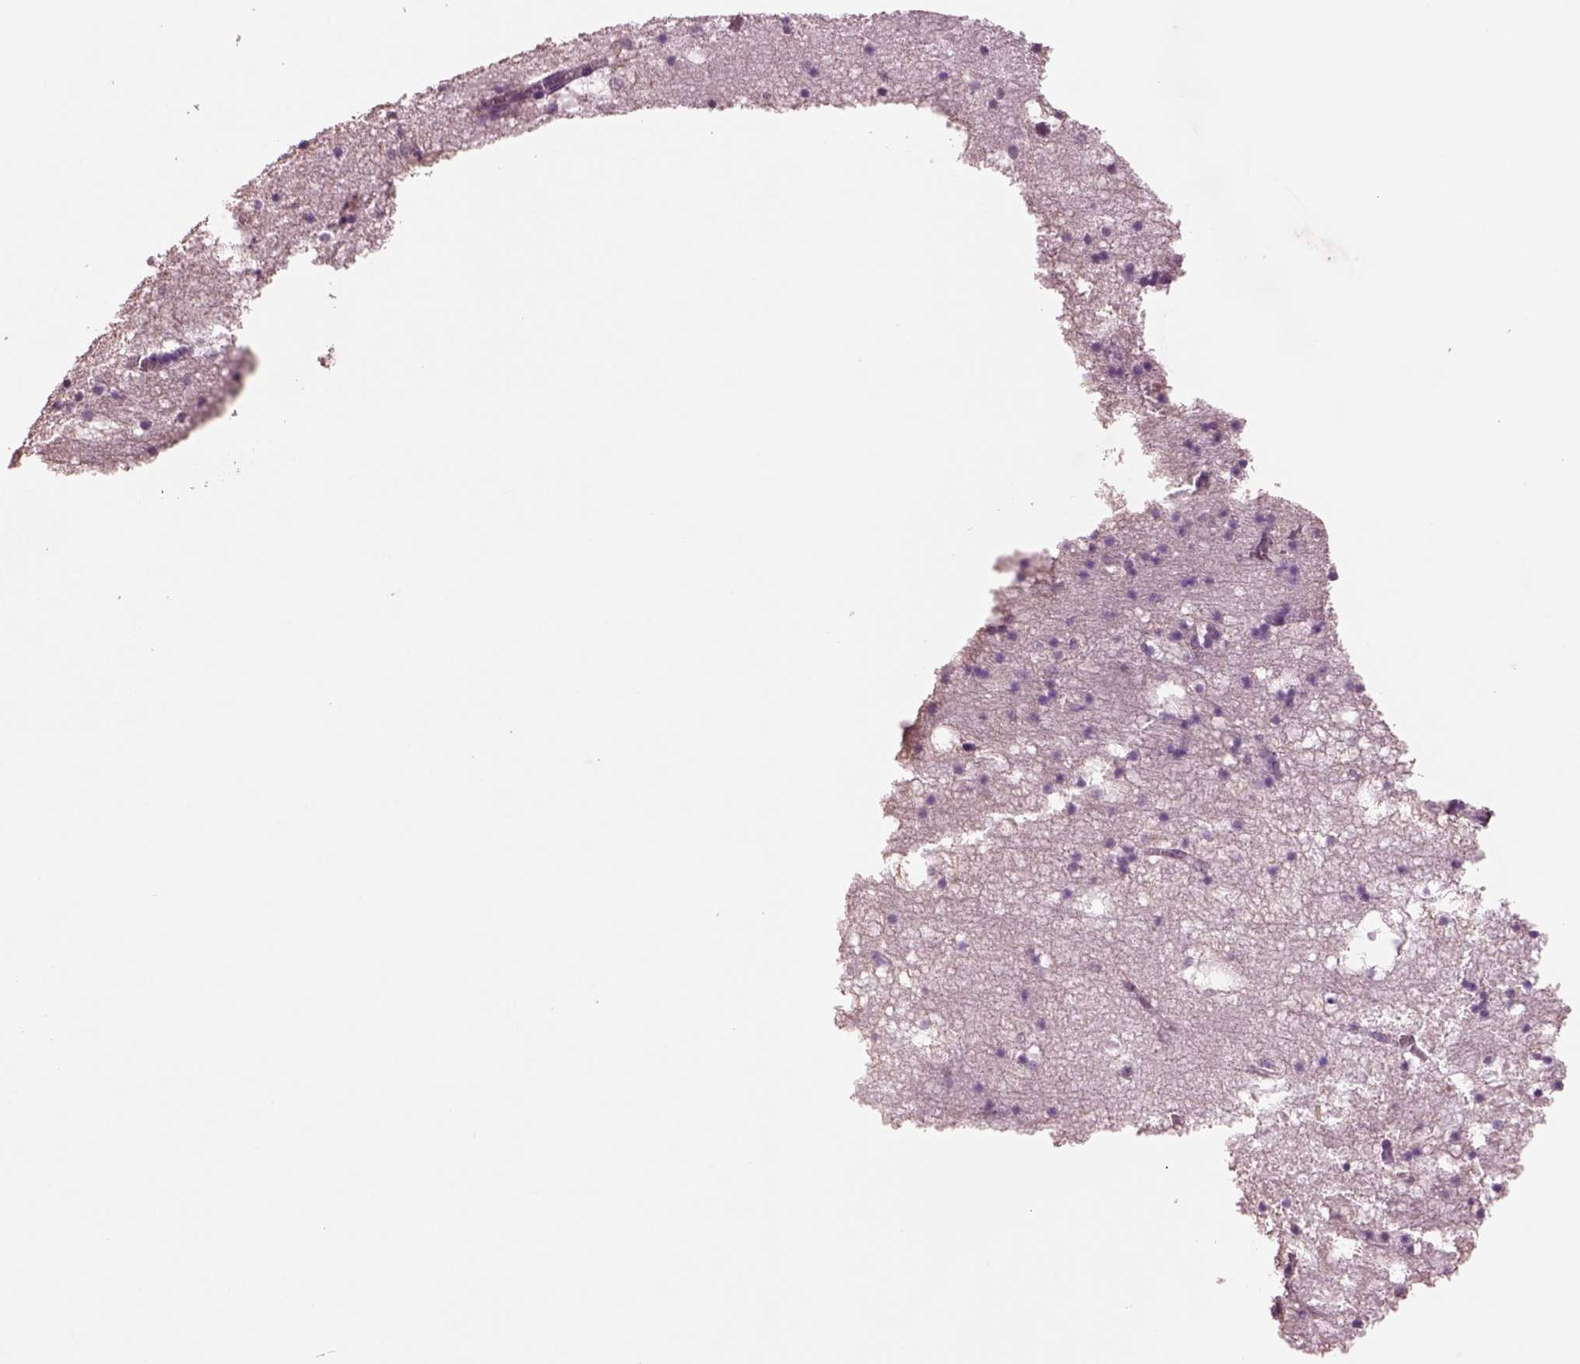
{"staining": {"intensity": "negative", "quantity": "none", "location": "none"}, "tissue": "hippocampus", "cell_type": "Glial cells", "image_type": "normal", "snomed": [{"axis": "morphology", "description": "Normal tissue, NOS"}, {"axis": "topography", "description": "Hippocampus"}], "caption": "This is a micrograph of immunohistochemistry staining of normal hippocampus, which shows no positivity in glial cells.", "gene": "SEPHS1", "patient": {"sex": "male", "age": 58}}